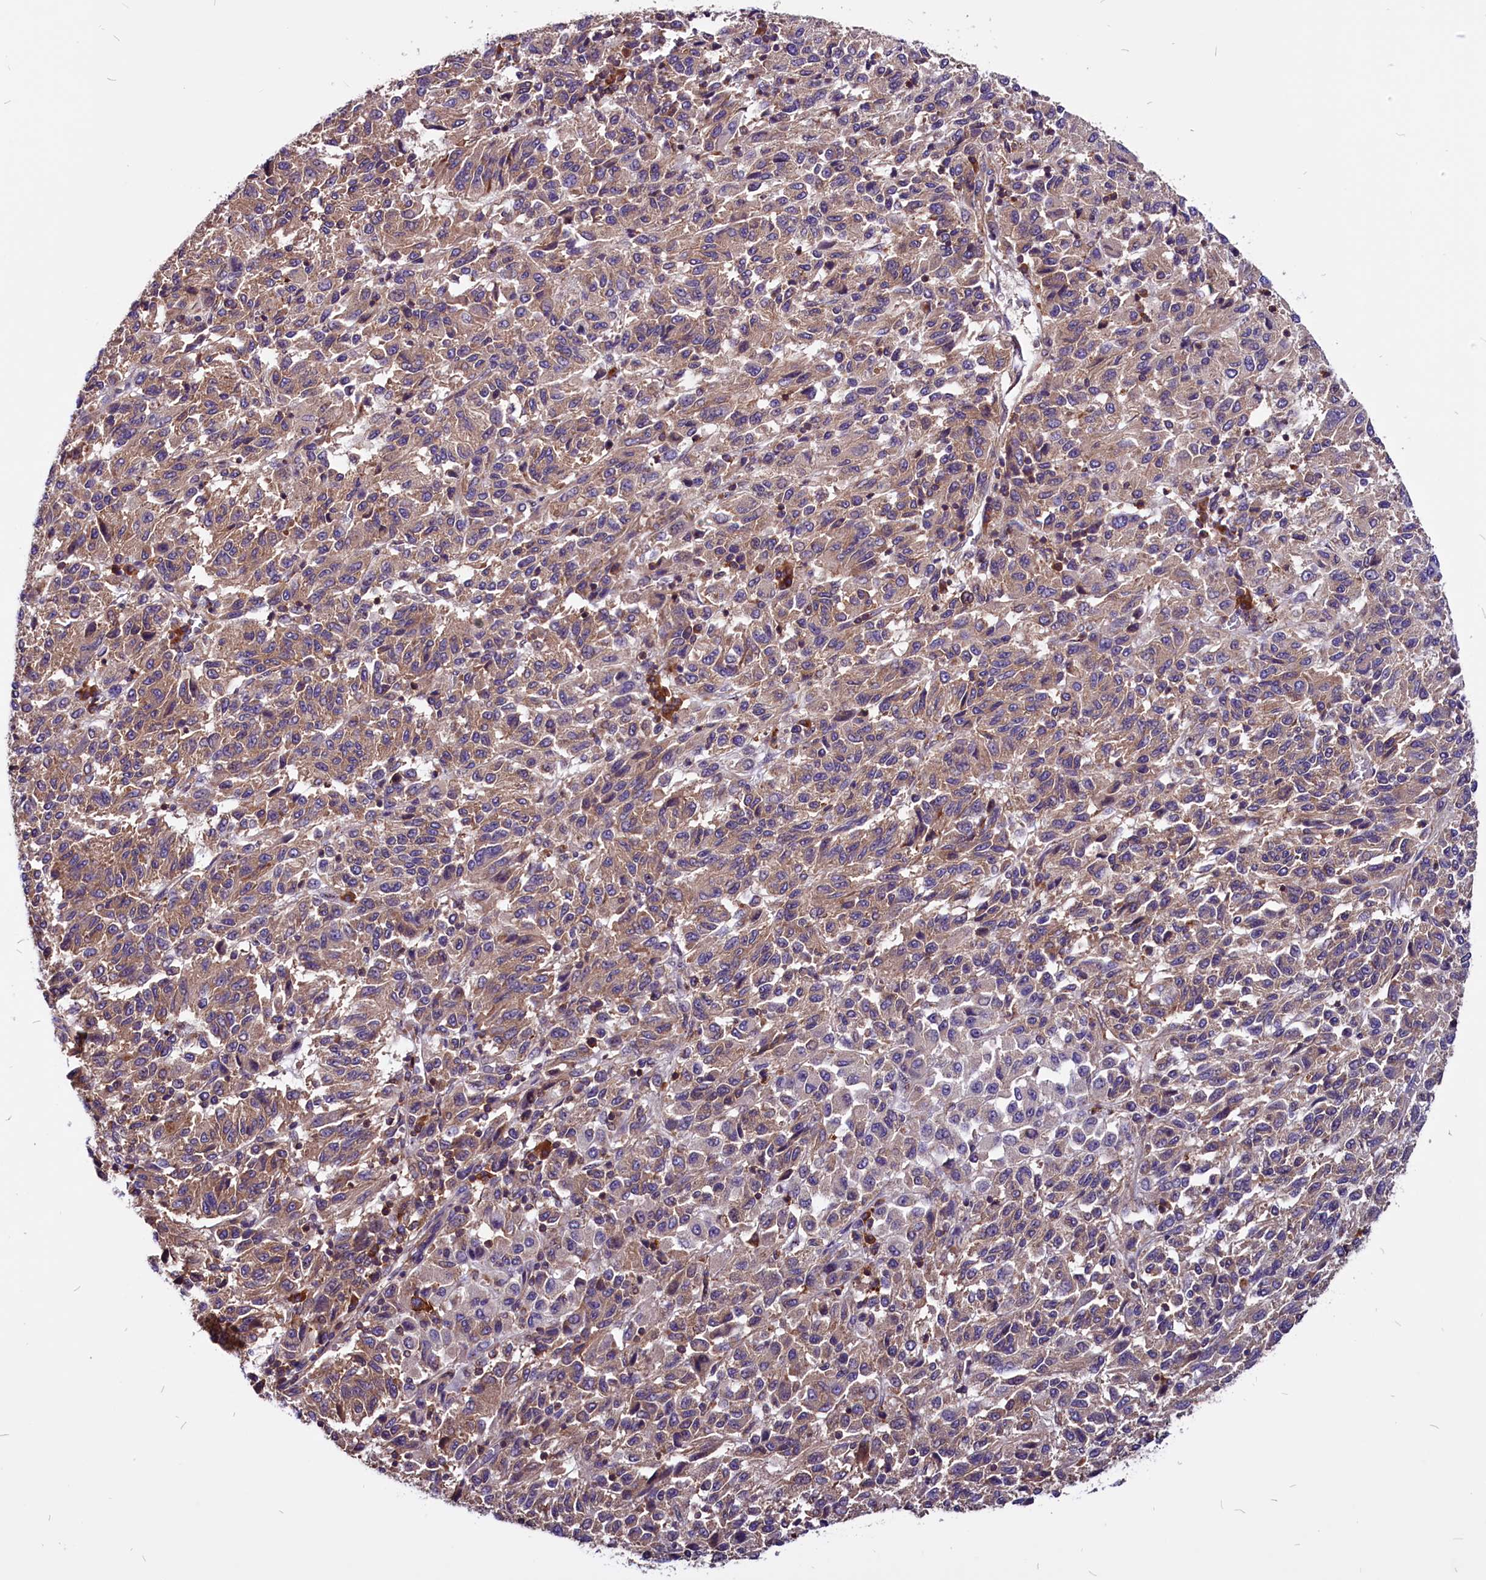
{"staining": {"intensity": "moderate", "quantity": ">75%", "location": "cytoplasmic/membranous"}, "tissue": "melanoma", "cell_type": "Tumor cells", "image_type": "cancer", "snomed": [{"axis": "morphology", "description": "Malignant melanoma, Metastatic site"}, {"axis": "topography", "description": "Lung"}], "caption": "This micrograph demonstrates IHC staining of malignant melanoma (metastatic site), with medium moderate cytoplasmic/membranous positivity in about >75% of tumor cells.", "gene": "EIF3G", "patient": {"sex": "male", "age": 64}}